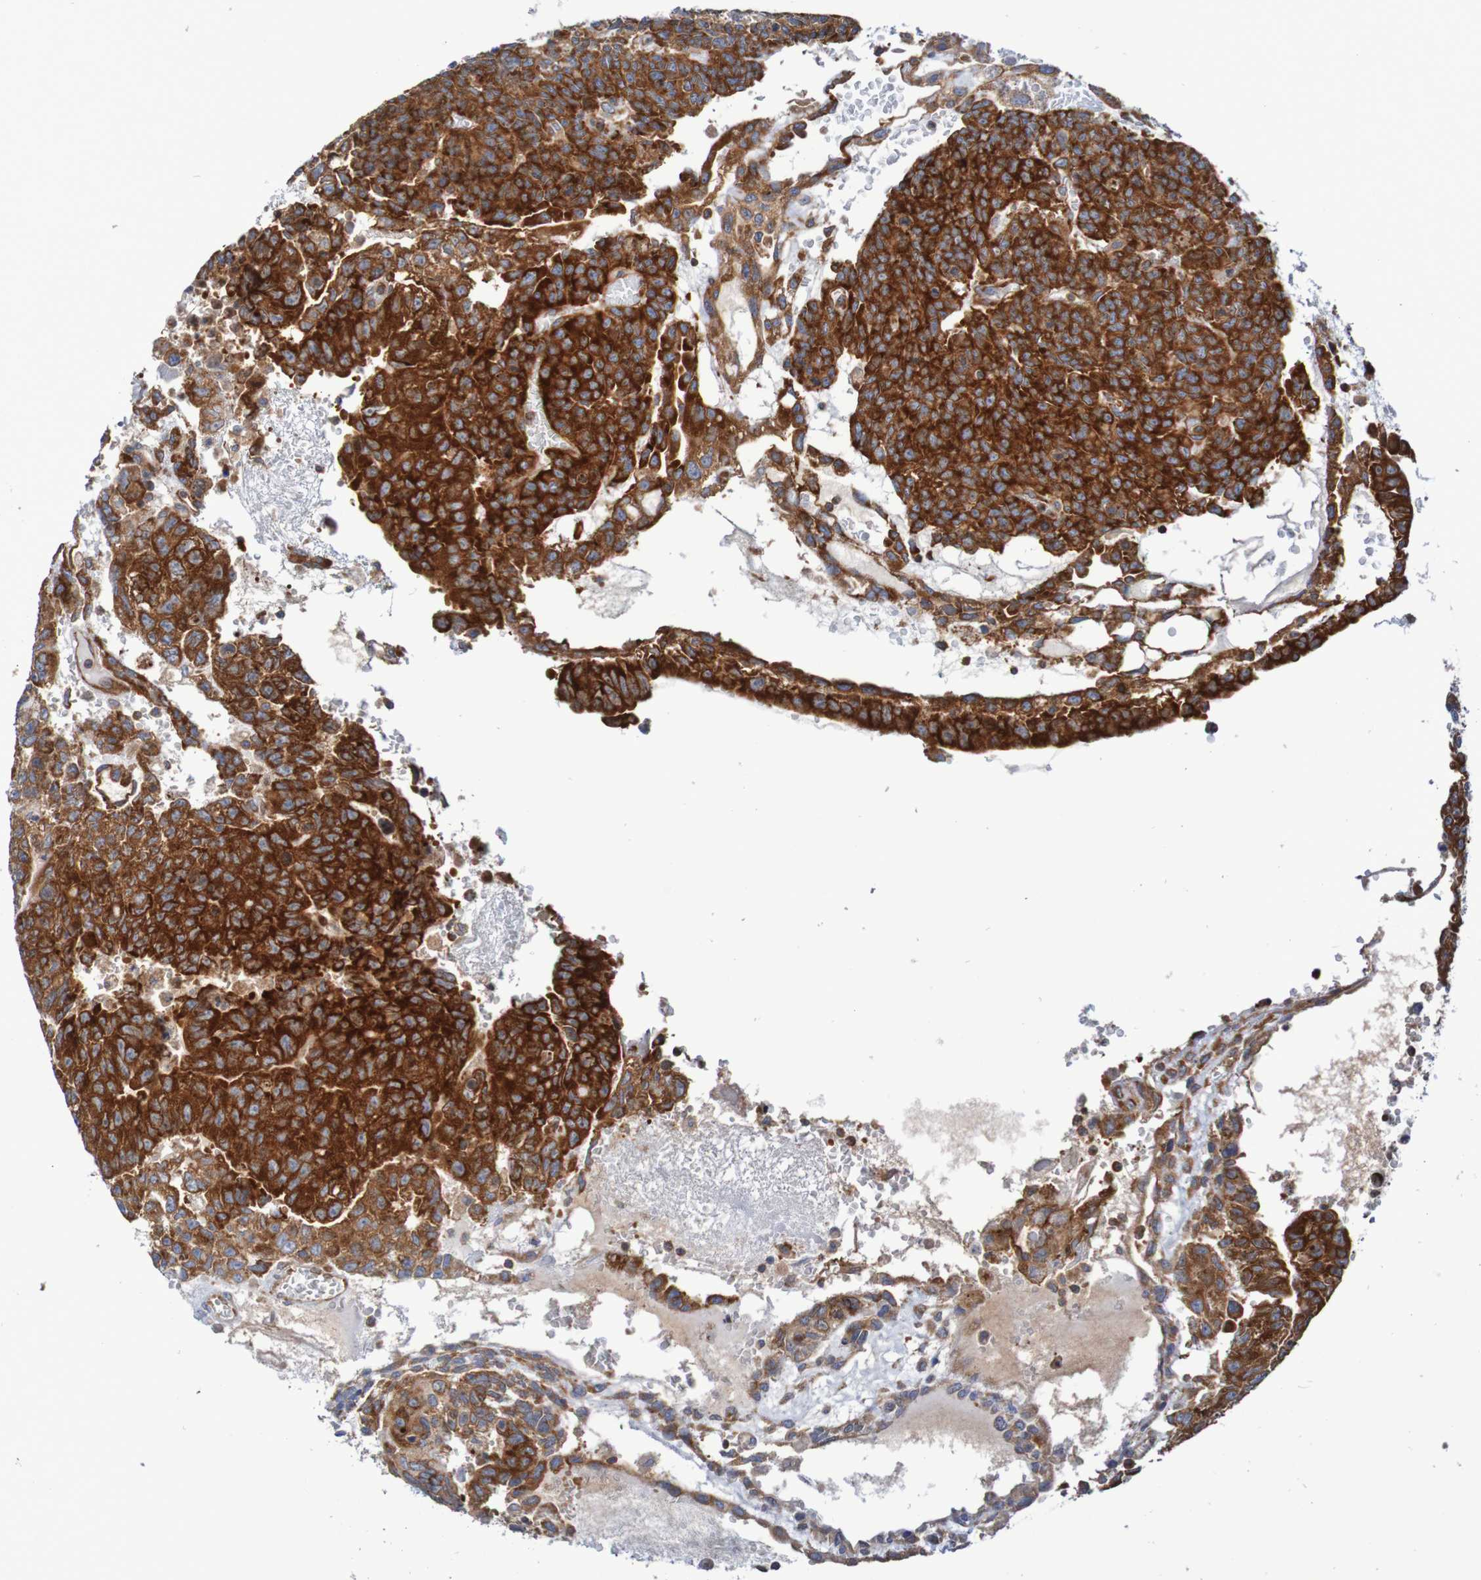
{"staining": {"intensity": "strong", "quantity": ">75%", "location": "cytoplasmic/membranous"}, "tissue": "testis cancer", "cell_type": "Tumor cells", "image_type": "cancer", "snomed": [{"axis": "morphology", "description": "Seminoma, NOS"}, {"axis": "morphology", "description": "Carcinoma, Embryonal, NOS"}, {"axis": "topography", "description": "Testis"}], "caption": "Embryonal carcinoma (testis) stained with immunohistochemistry exhibits strong cytoplasmic/membranous staining in approximately >75% of tumor cells.", "gene": "FXR2", "patient": {"sex": "male", "age": 52}}